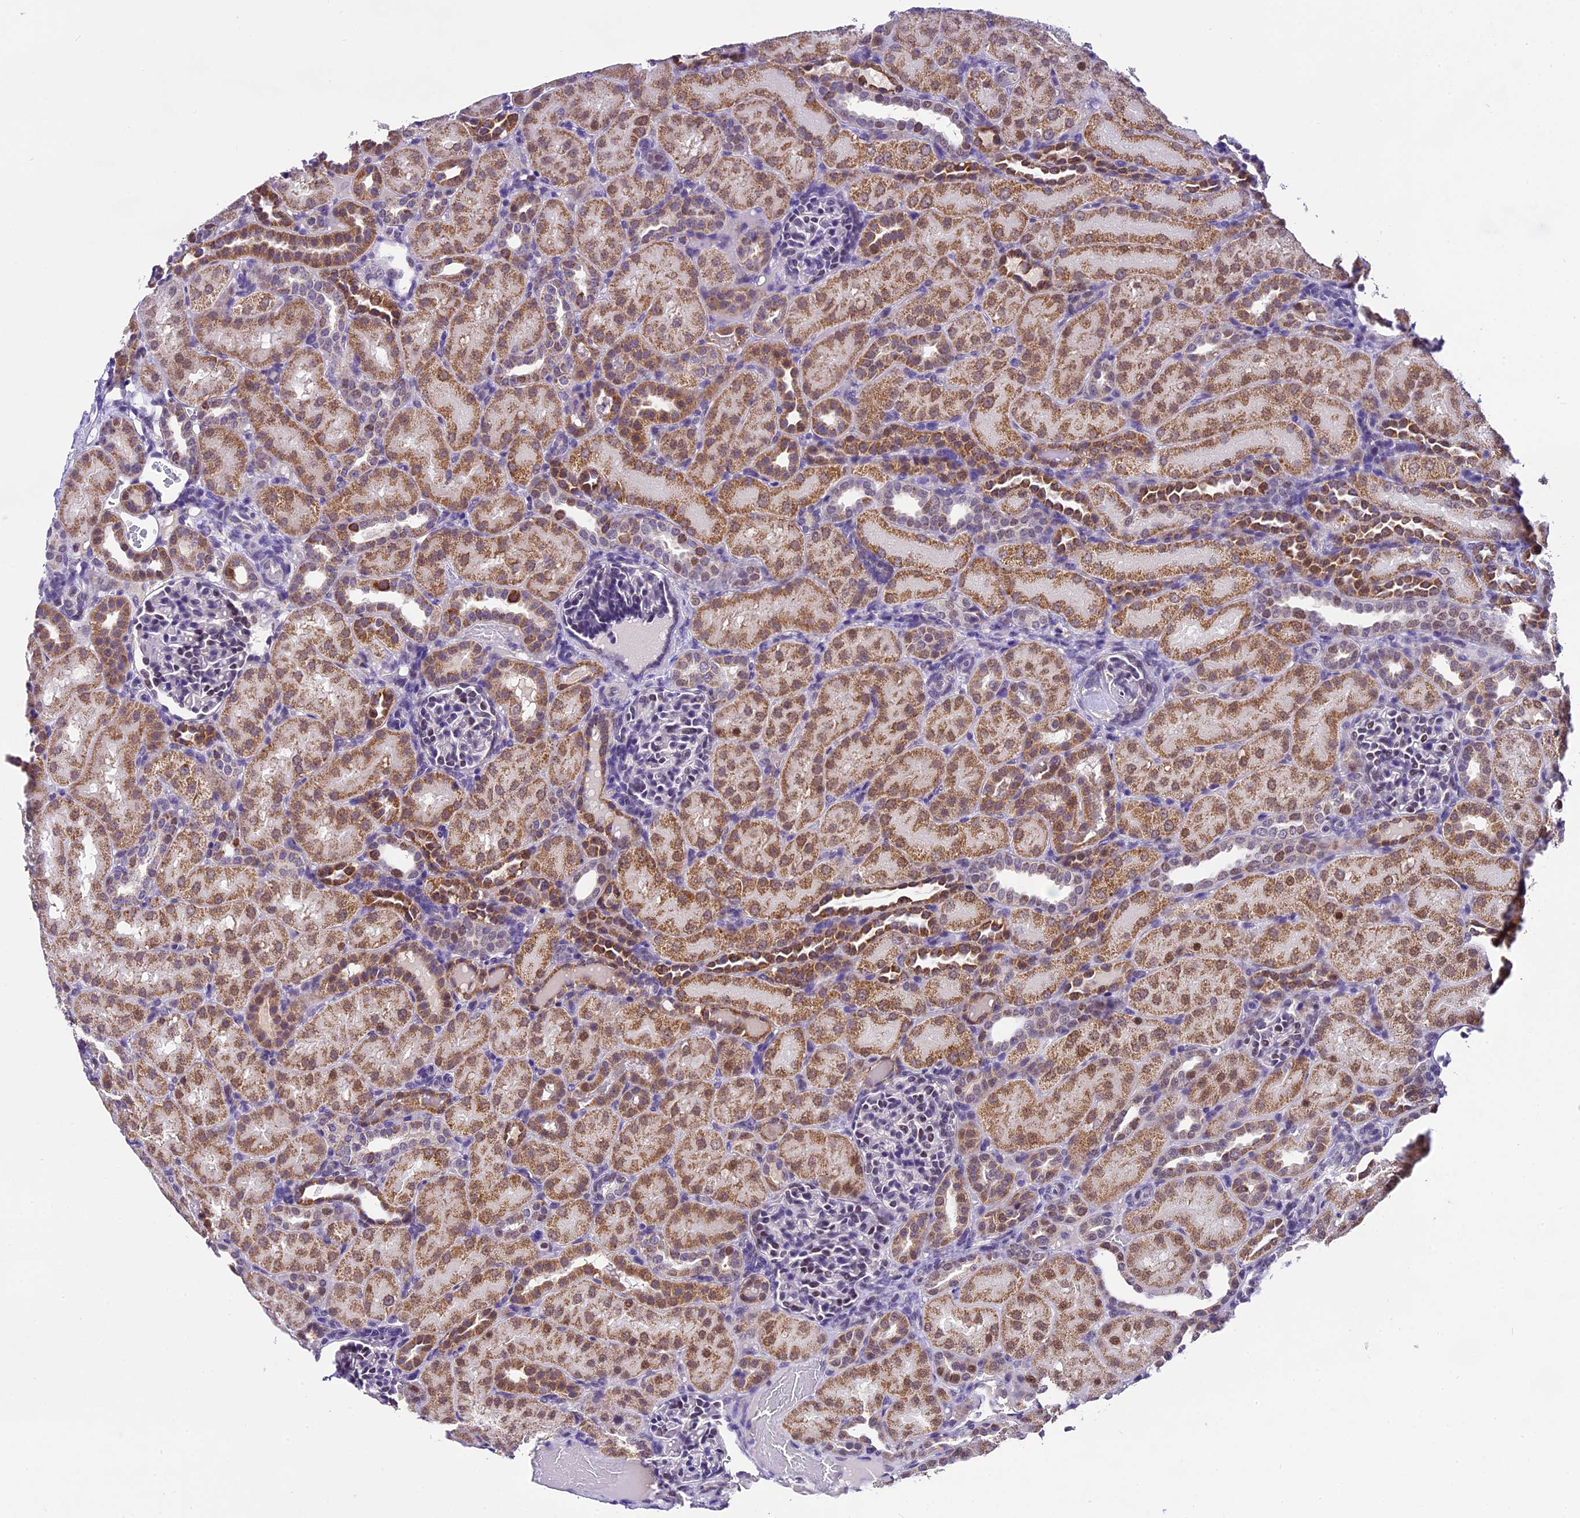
{"staining": {"intensity": "moderate", "quantity": "<25%", "location": "nuclear"}, "tissue": "kidney", "cell_type": "Cells in glomeruli", "image_type": "normal", "snomed": [{"axis": "morphology", "description": "Normal tissue, NOS"}, {"axis": "topography", "description": "Kidney"}], "caption": "Immunohistochemical staining of unremarkable human kidney shows <25% levels of moderate nuclear protein staining in about <25% of cells in glomeruli.", "gene": "CARS2", "patient": {"sex": "male", "age": 1}}